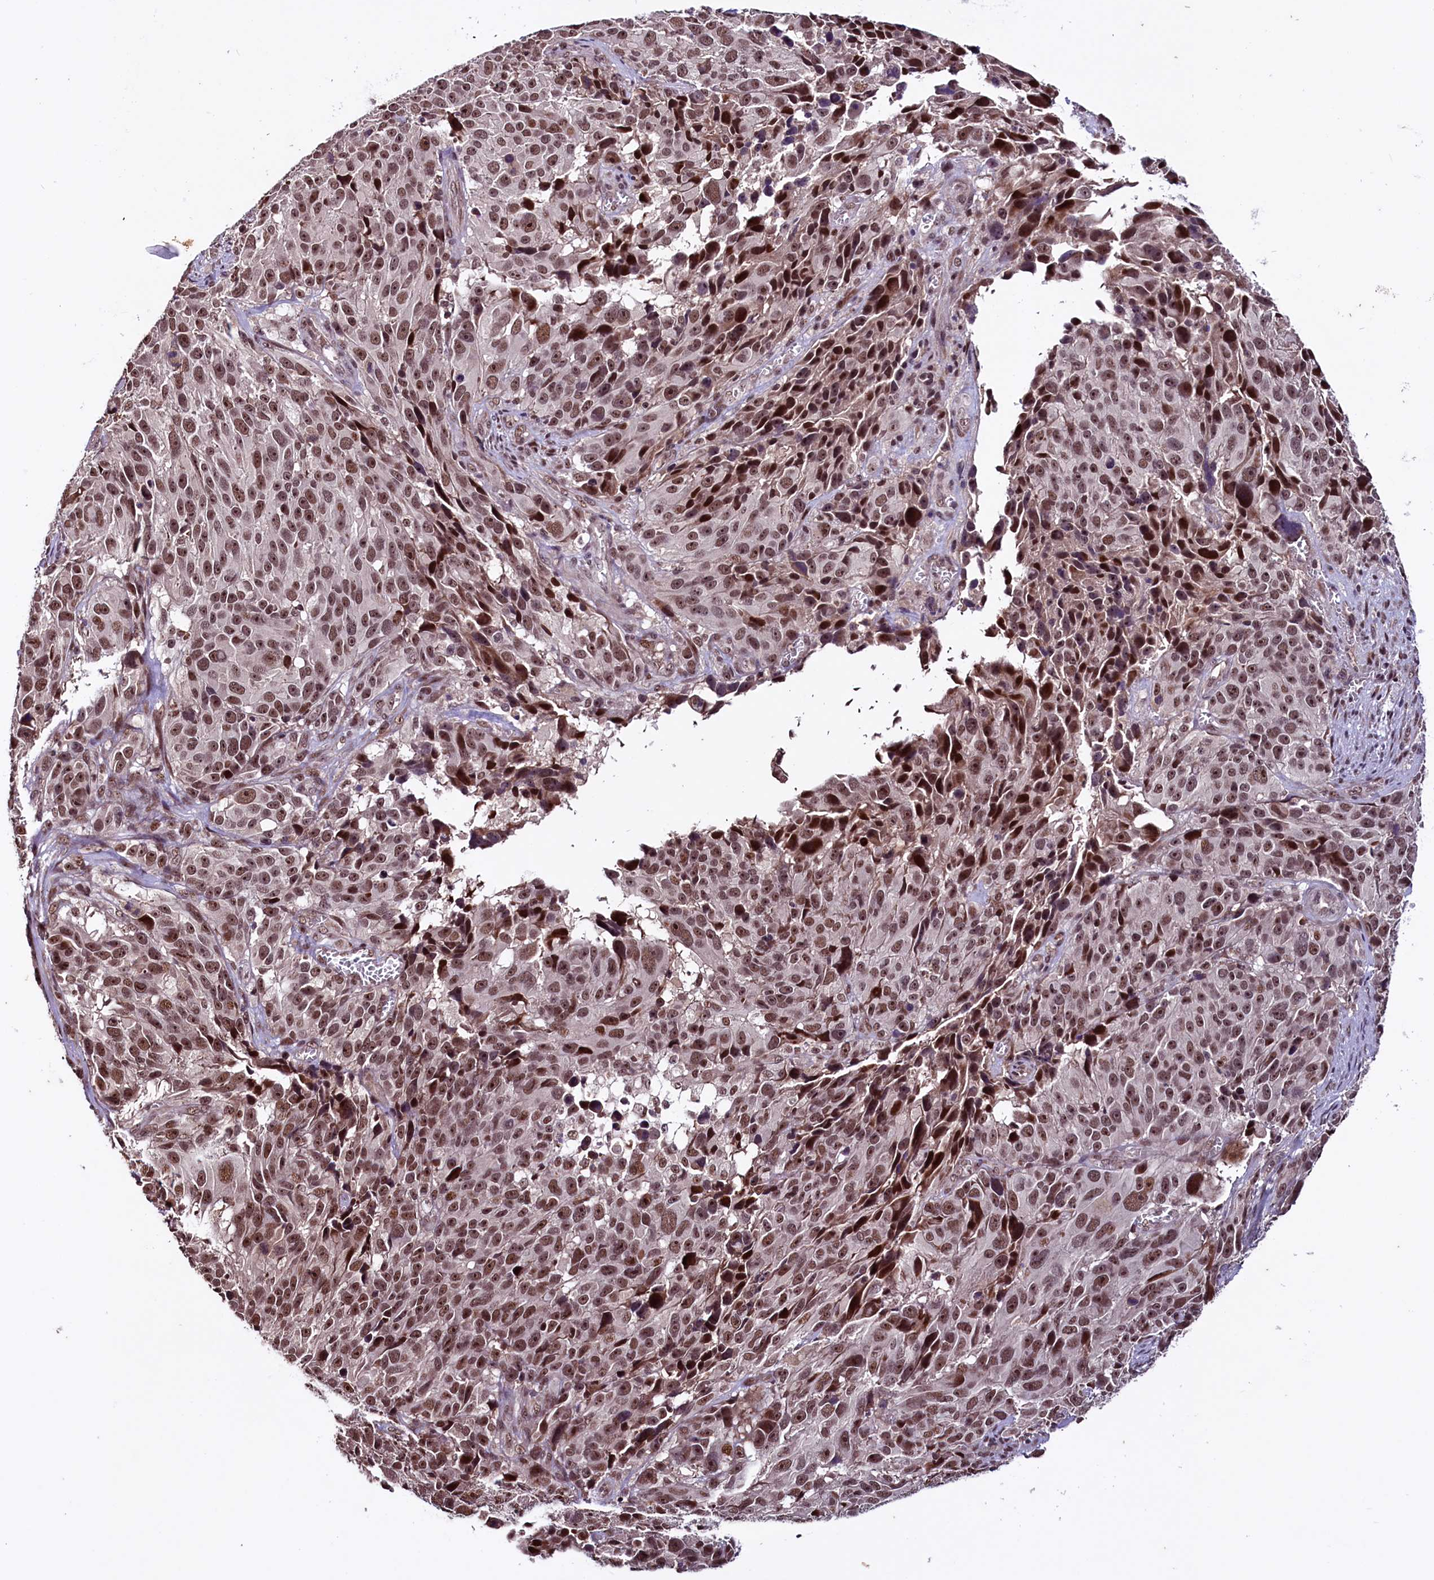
{"staining": {"intensity": "moderate", "quantity": ">75%", "location": "nuclear"}, "tissue": "melanoma", "cell_type": "Tumor cells", "image_type": "cancer", "snomed": [{"axis": "morphology", "description": "Malignant melanoma, NOS"}, {"axis": "topography", "description": "Skin"}], "caption": "Immunohistochemistry (IHC) staining of melanoma, which reveals medium levels of moderate nuclear positivity in about >75% of tumor cells indicating moderate nuclear protein positivity. The staining was performed using DAB (brown) for protein detection and nuclei were counterstained in hematoxylin (blue).", "gene": "RNMT", "patient": {"sex": "male", "age": 84}}